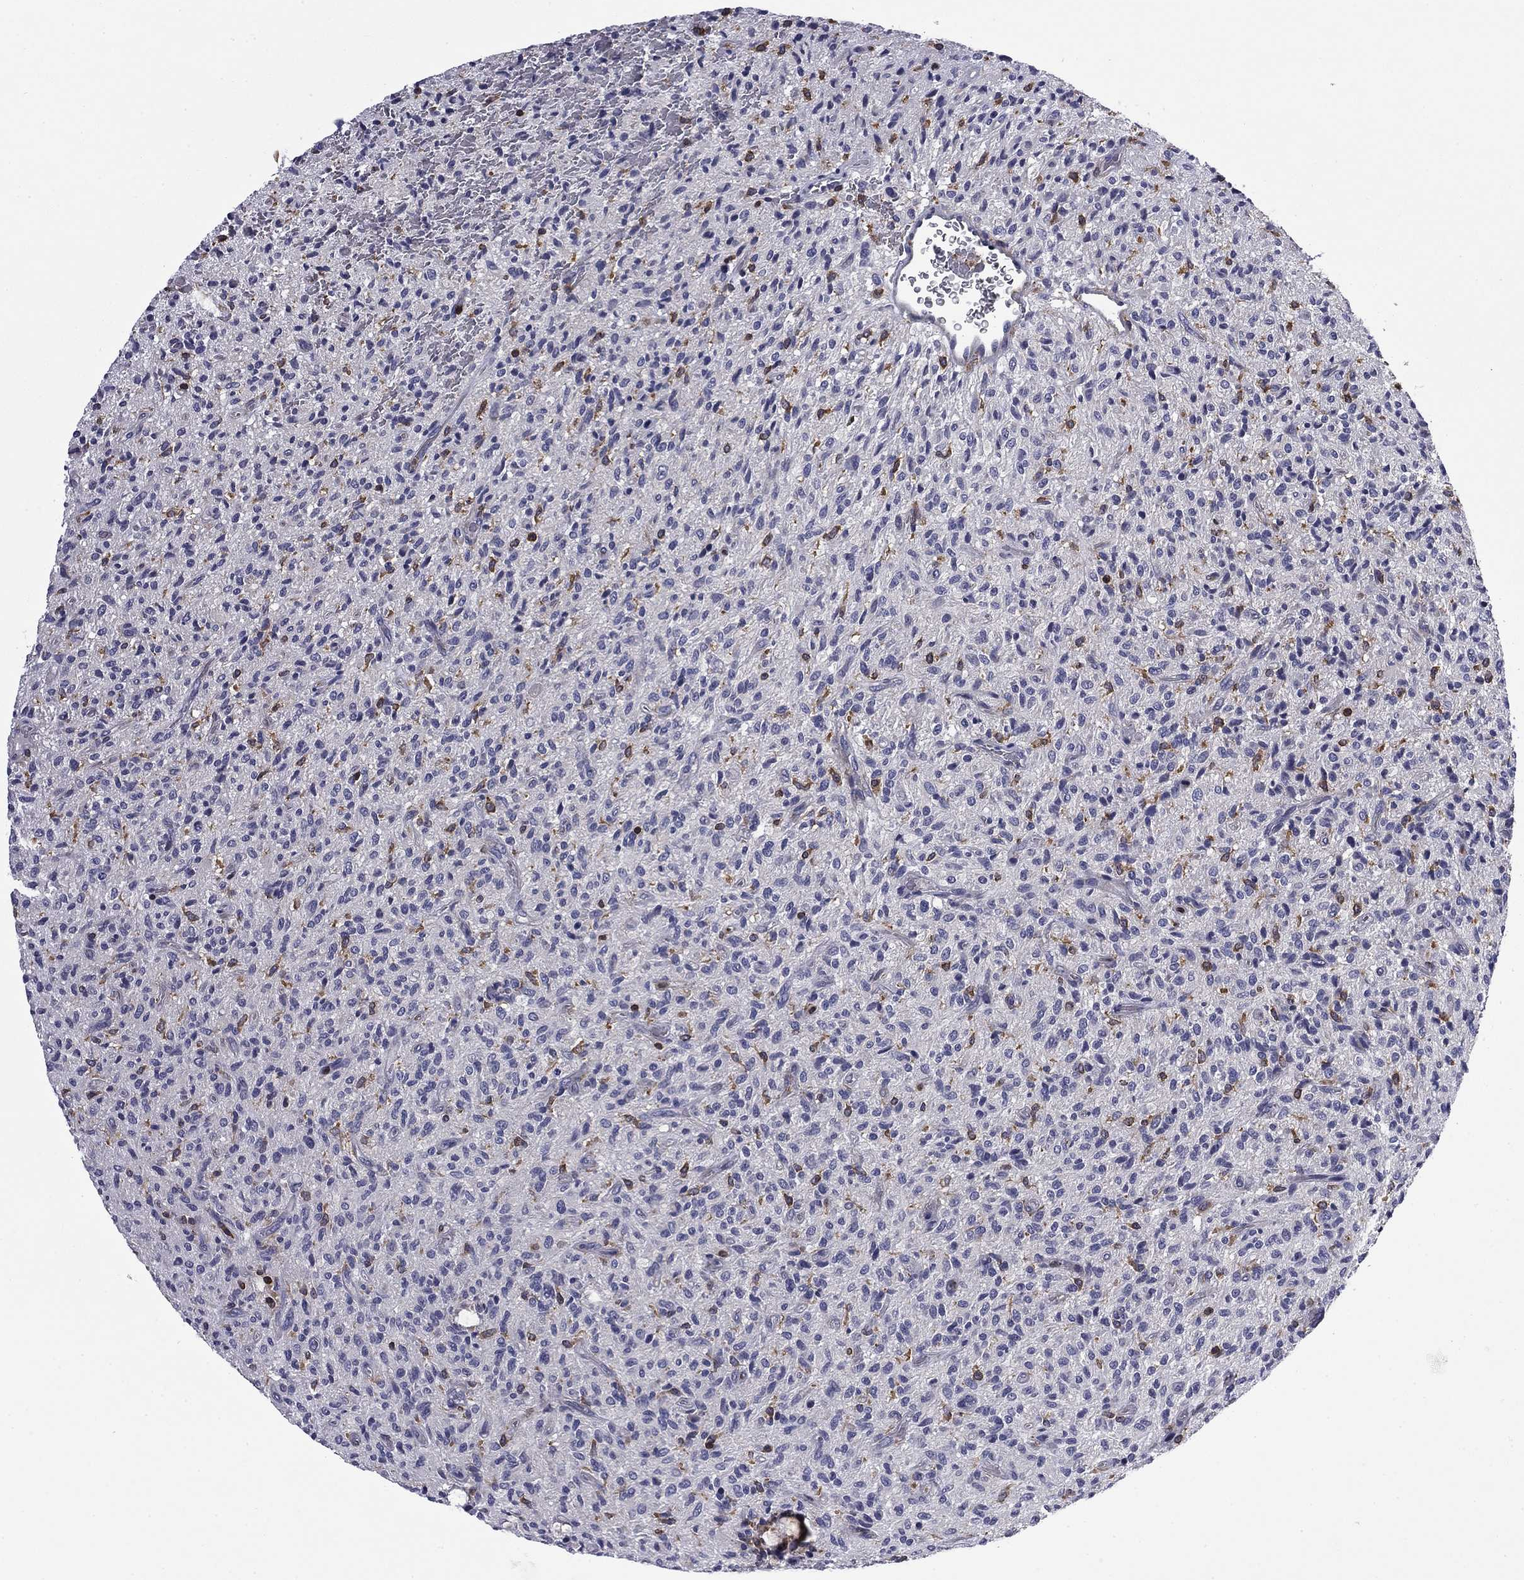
{"staining": {"intensity": "moderate", "quantity": "<25%", "location": "cytoplasmic/membranous"}, "tissue": "glioma", "cell_type": "Tumor cells", "image_type": "cancer", "snomed": [{"axis": "morphology", "description": "Glioma, malignant, High grade"}, {"axis": "topography", "description": "Brain"}], "caption": "A low amount of moderate cytoplasmic/membranous staining is identified in about <25% of tumor cells in malignant glioma (high-grade) tissue.", "gene": "ARHGAP45", "patient": {"sex": "male", "age": 64}}